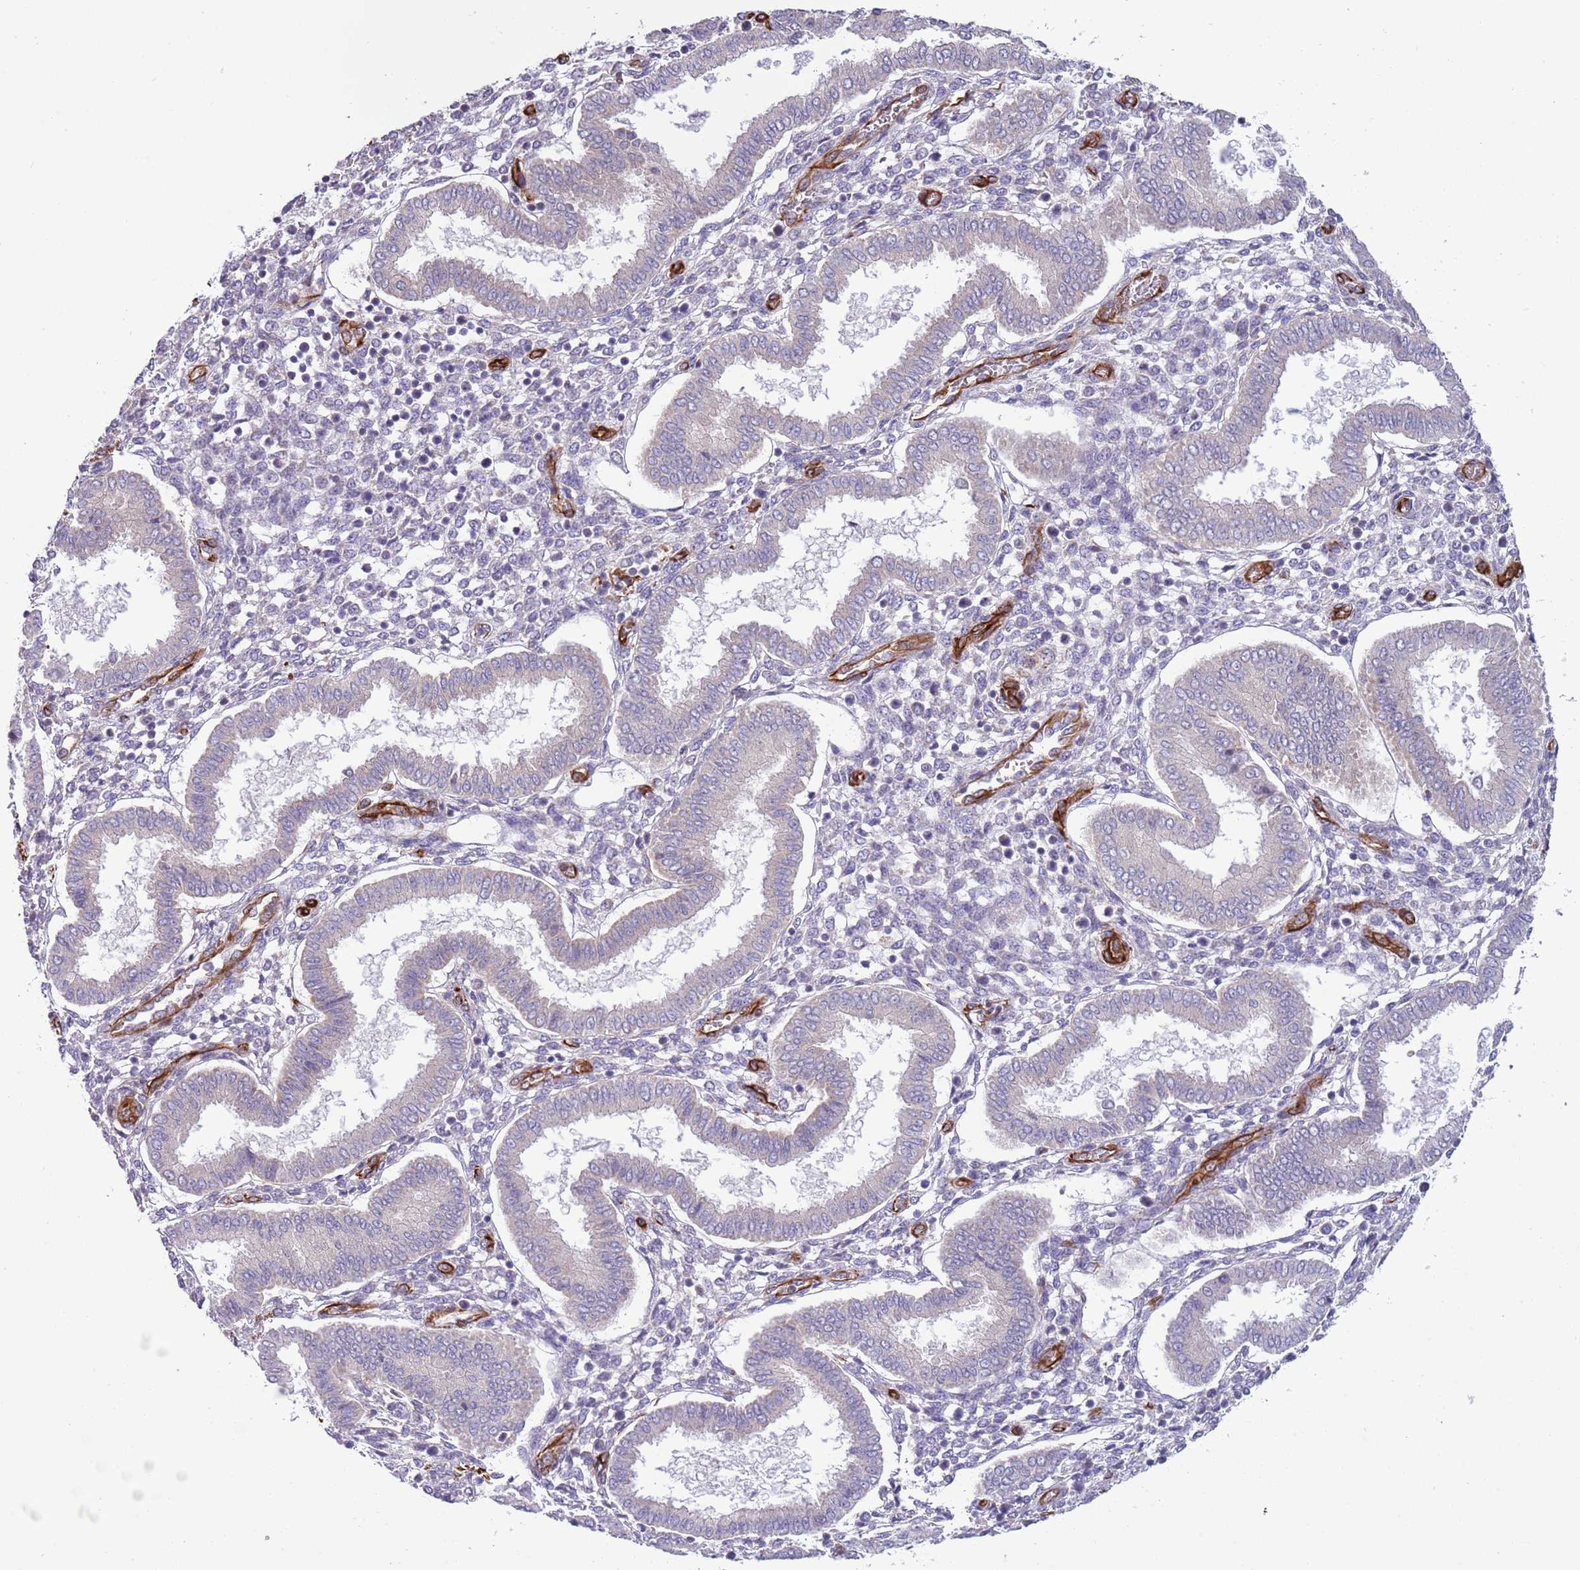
{"staining": {"intensity": "negative", "quantity": "none", "location": "none"}, "tissue": "endometrium", "cell_type": "Cells in endometrial stroma", "image_type": "normal", "snomed": [{"axis": "morphology", "description": "Normal tissue, NOS"}, {"axis": "topography", "description": "Endometrium"}], "caption": "An immunohistochemistry (IHC) image of unremarkable endometrium is shown. There is no staining in cells in endometrial stroma of endometrium.", "gene": "GAS2L3", "patient": {"sex": "female", "age": 24}}